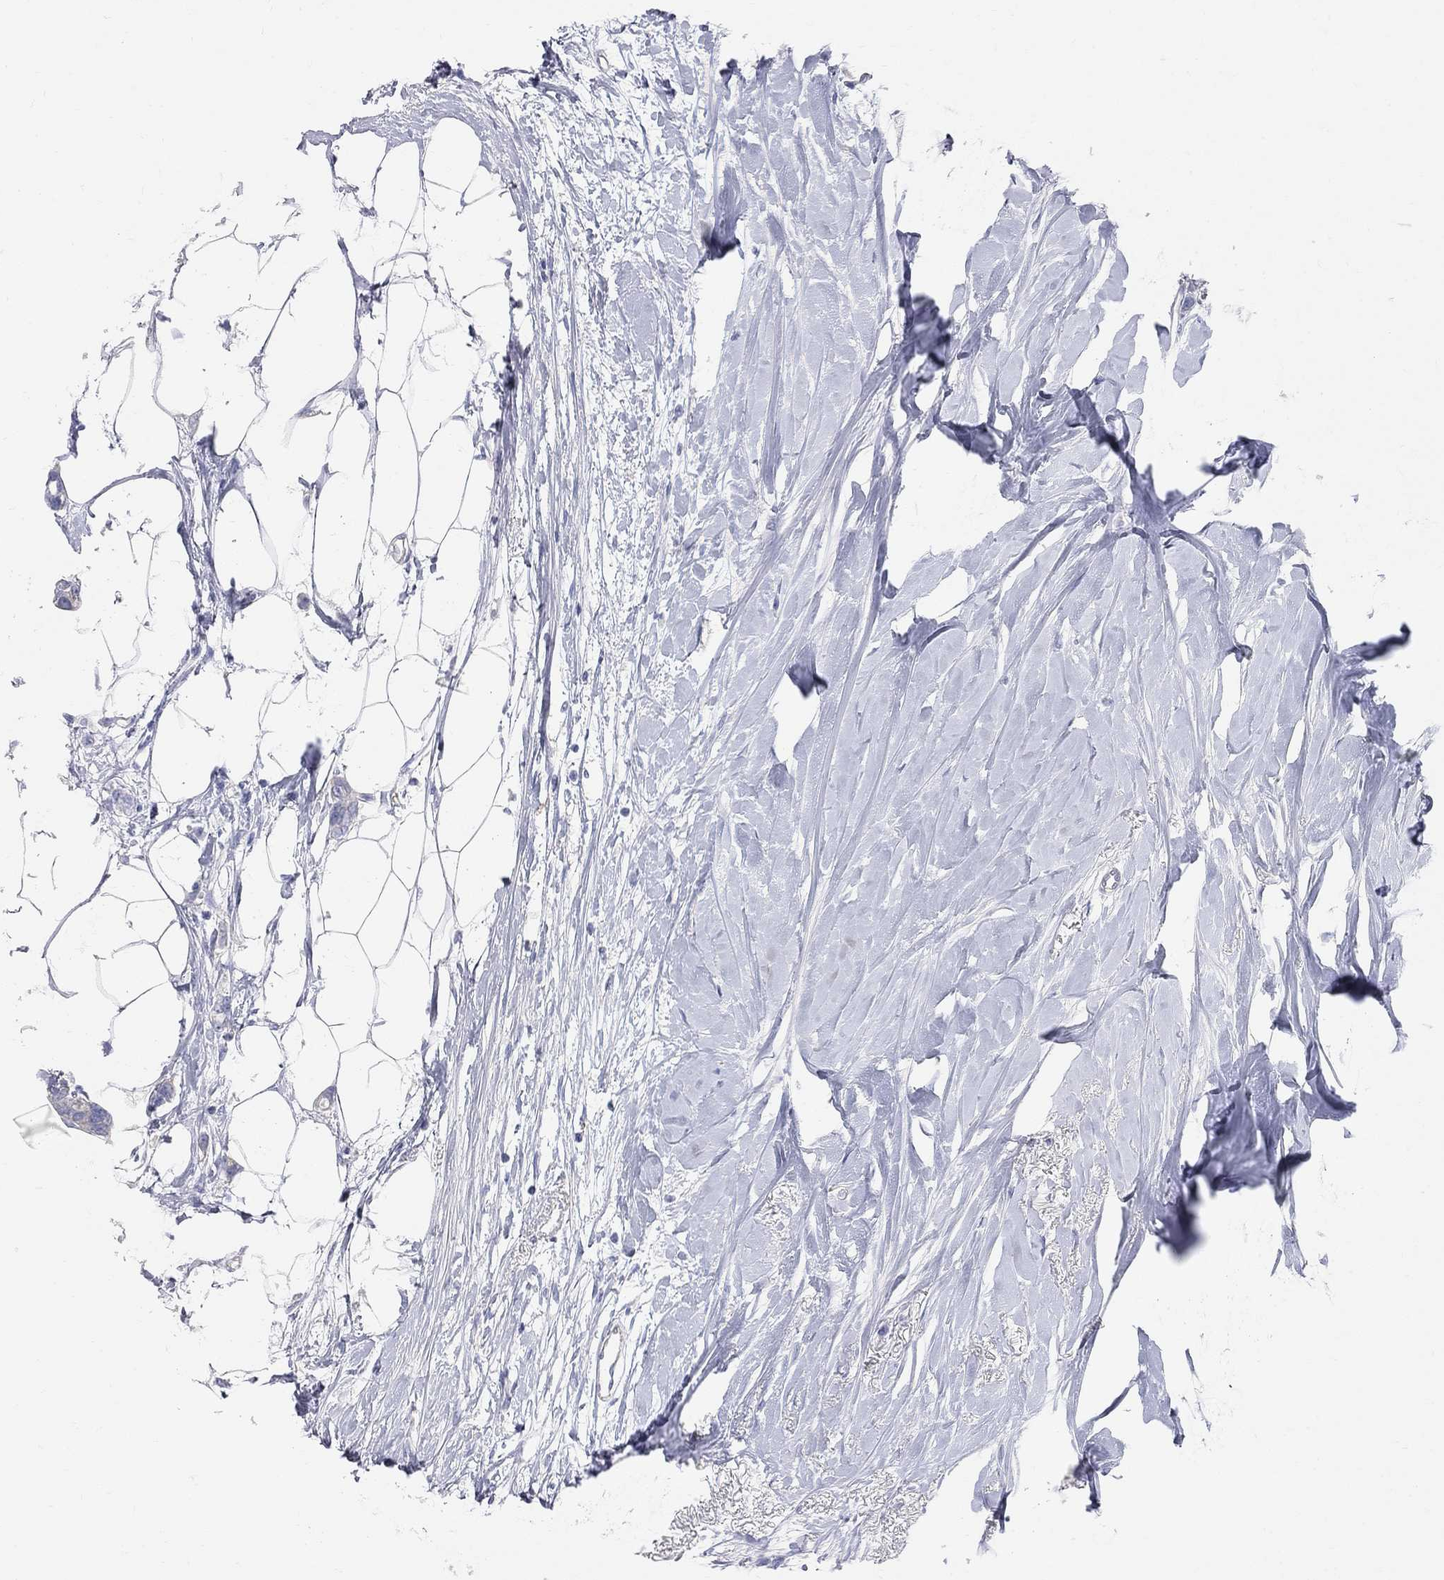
{"staining": {"intensity": "negative", "quantity": "none", "location": "none"}, "tissue": "breast cancer", "cell_type": "Tumor cells", "image_type": "cancer", "snomed": [{"axis": "morphology", "description": "Duct carcinoma"}, {"axis": "topography", "description": "Breast"}], "caption": "Immunohistochemistry of human breast cancer exhibits no expression in tumor cells. Brightfield microscopy of immunohistochemistry (IHC) stained with DAB (3,3'-diaminobenzidine) (brown) and hematoxylin (blue), captured at high magnification.", "gene": "AOX1", "patient": {"sex": "female", "age": 40}}